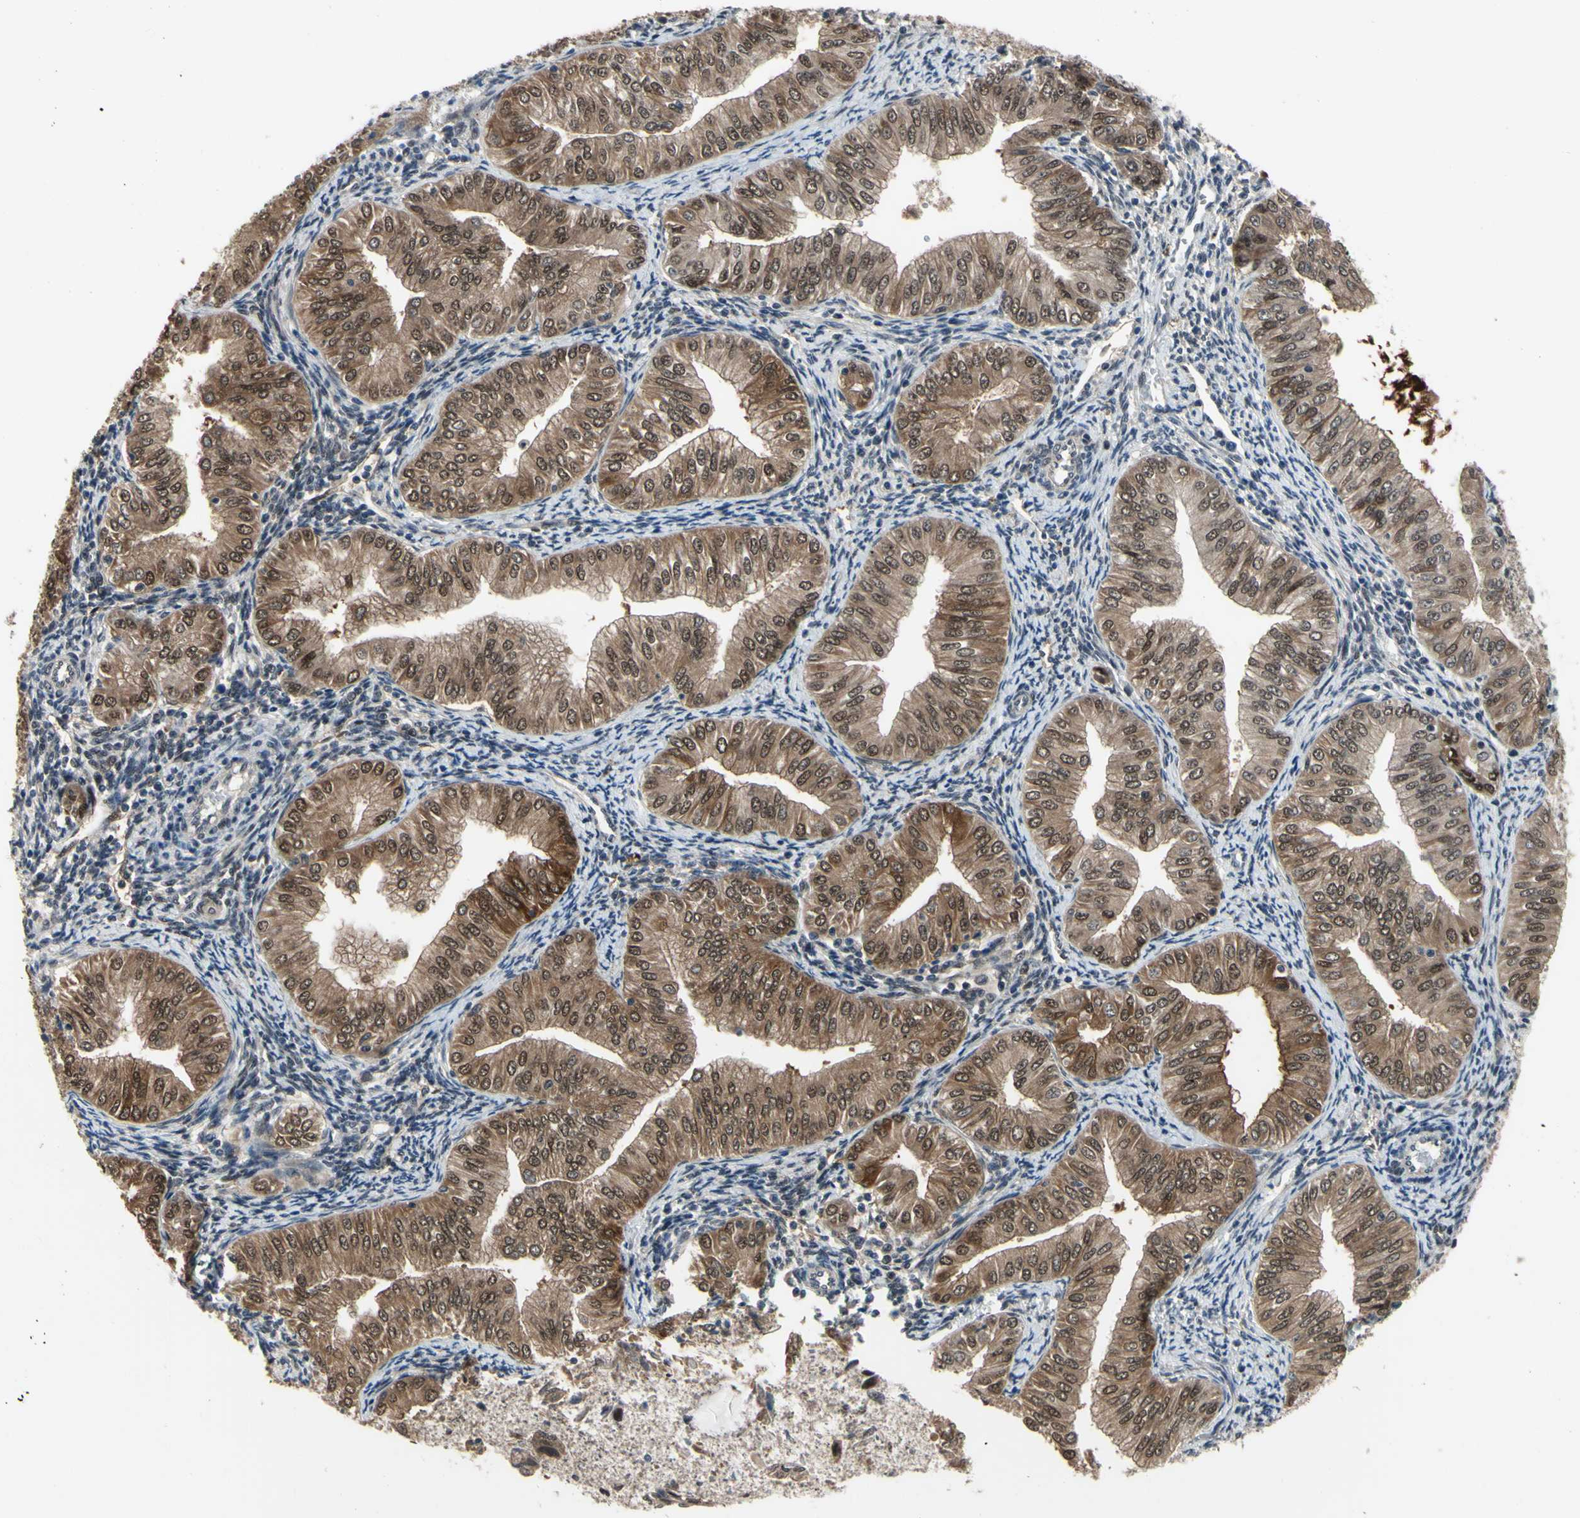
{"staining": {"intensity": "moderate", "quantity": ">75%", "location": "cytoplasmic/membranous,nuclear"}, "tissue": "endometrial cancer", "cell_type": "Tumor cells", "image_type": "cancer", "snomed": [{"axis": "morphology", "description": "Normal tissue, NOS"}, {"axis": "morphology", "description": "Adenocarcinoma, NOS"}, {"axis": "topography", "description": "Endometrium"}], "caption": "A medium amount of moderate cytoplasmic/membranous and nuclear positivity is appreciated in about >75% of tumor cells in endometrial cancer tissue.", "gene": "HSPA4", "patient": {"sex": "female", "age": 53}}